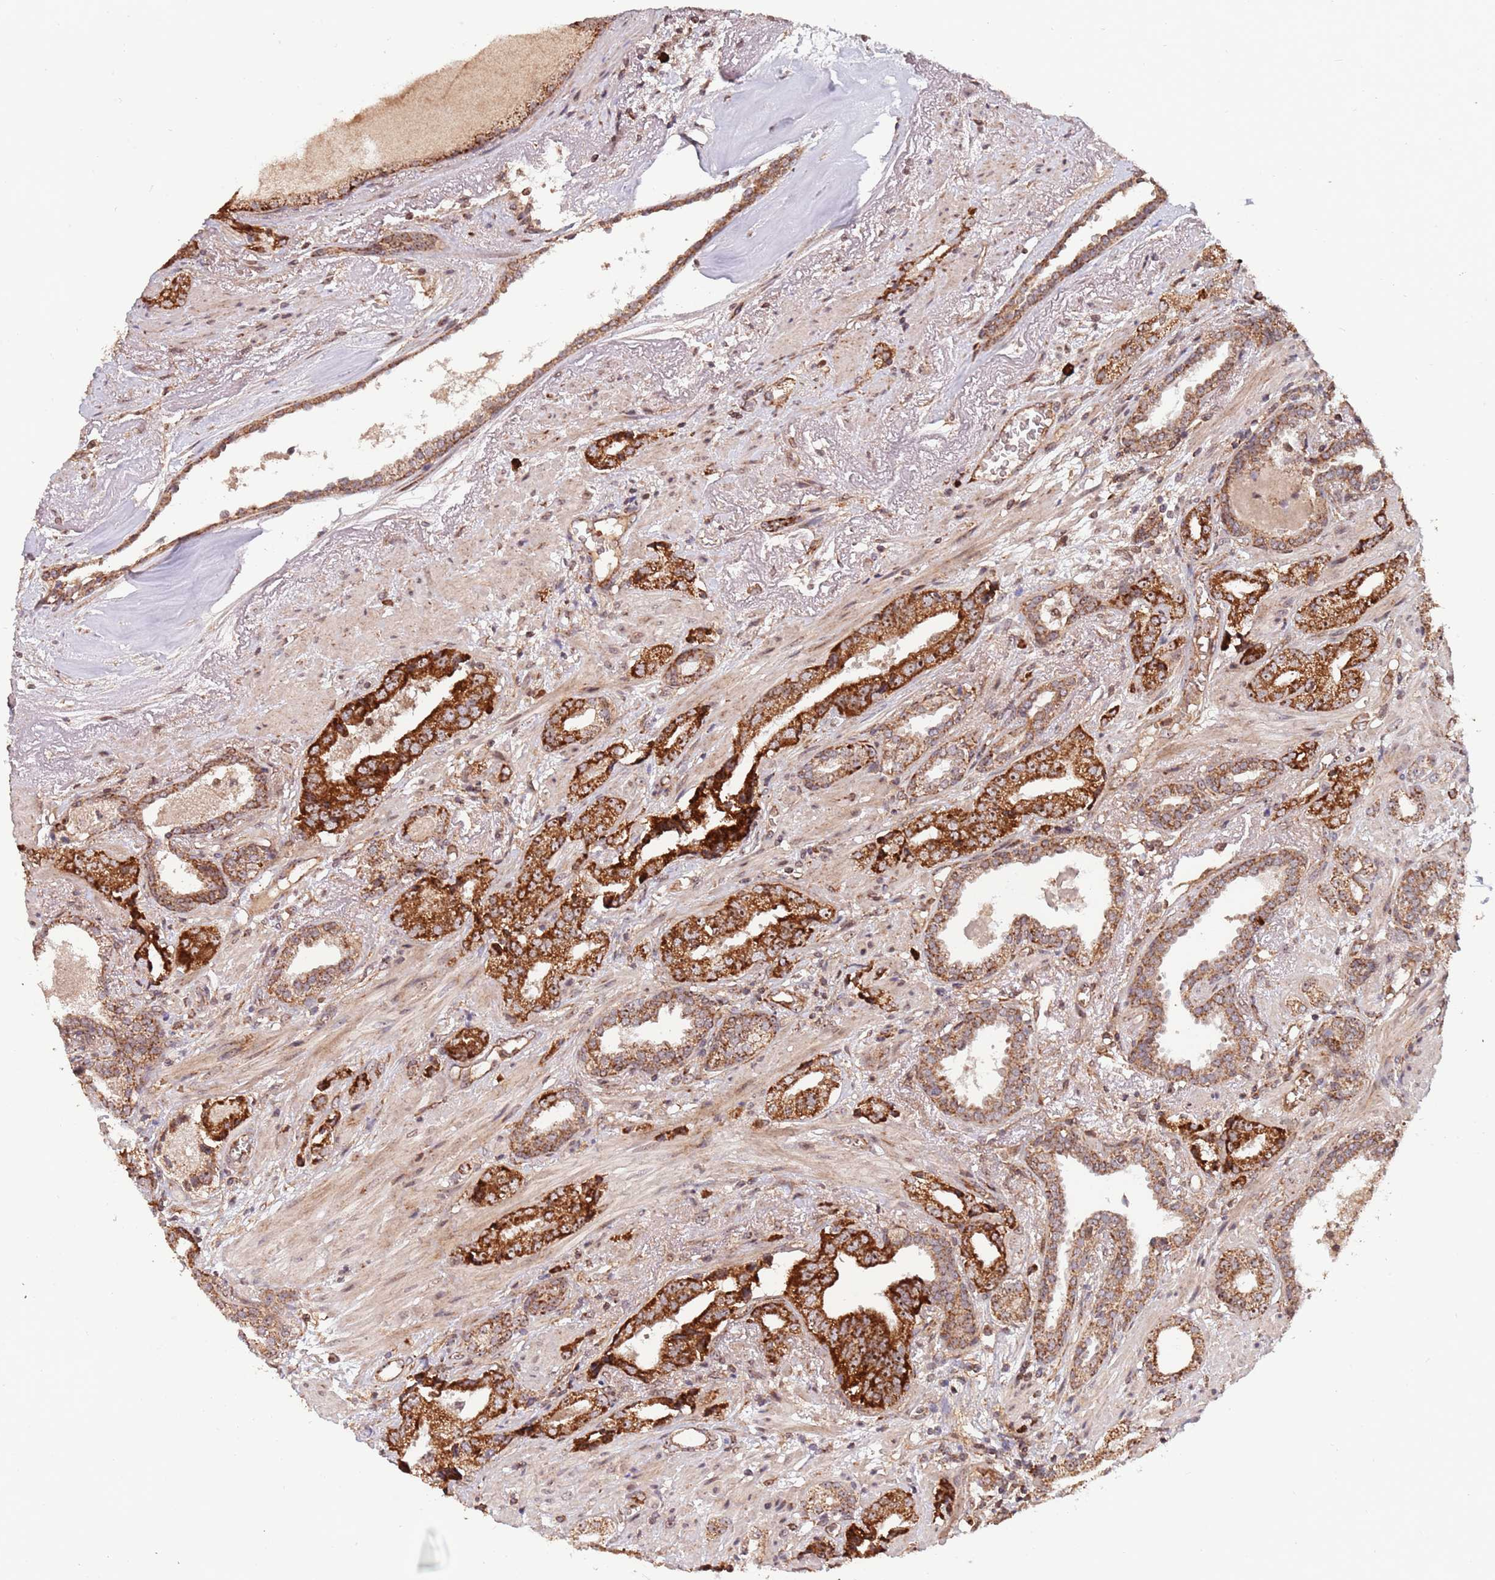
{"staining": {"intensity": "strong", "quantity": "25%-75%", "location": "cytoplasmic/membranous"}, "tissue": "prostate cancer", "cell_type": "Tumor cells", "image_type": "cancer", "snomed": [{"axis": "morphology", "description": "Adenocarcinoma, High grade"}, {"axis": "topography", "description": "Prostate"}], "caption": "IHC histopathology image of human high-grade adenocarcinoma (prostate) stained for a protein (brown), which displays high levels of strong cytoplasmic/membranous staining in approximately 25%-75% of tumor cells.", "gene": "DCHS1", "patient": {"sex": "male", "age": 71}}